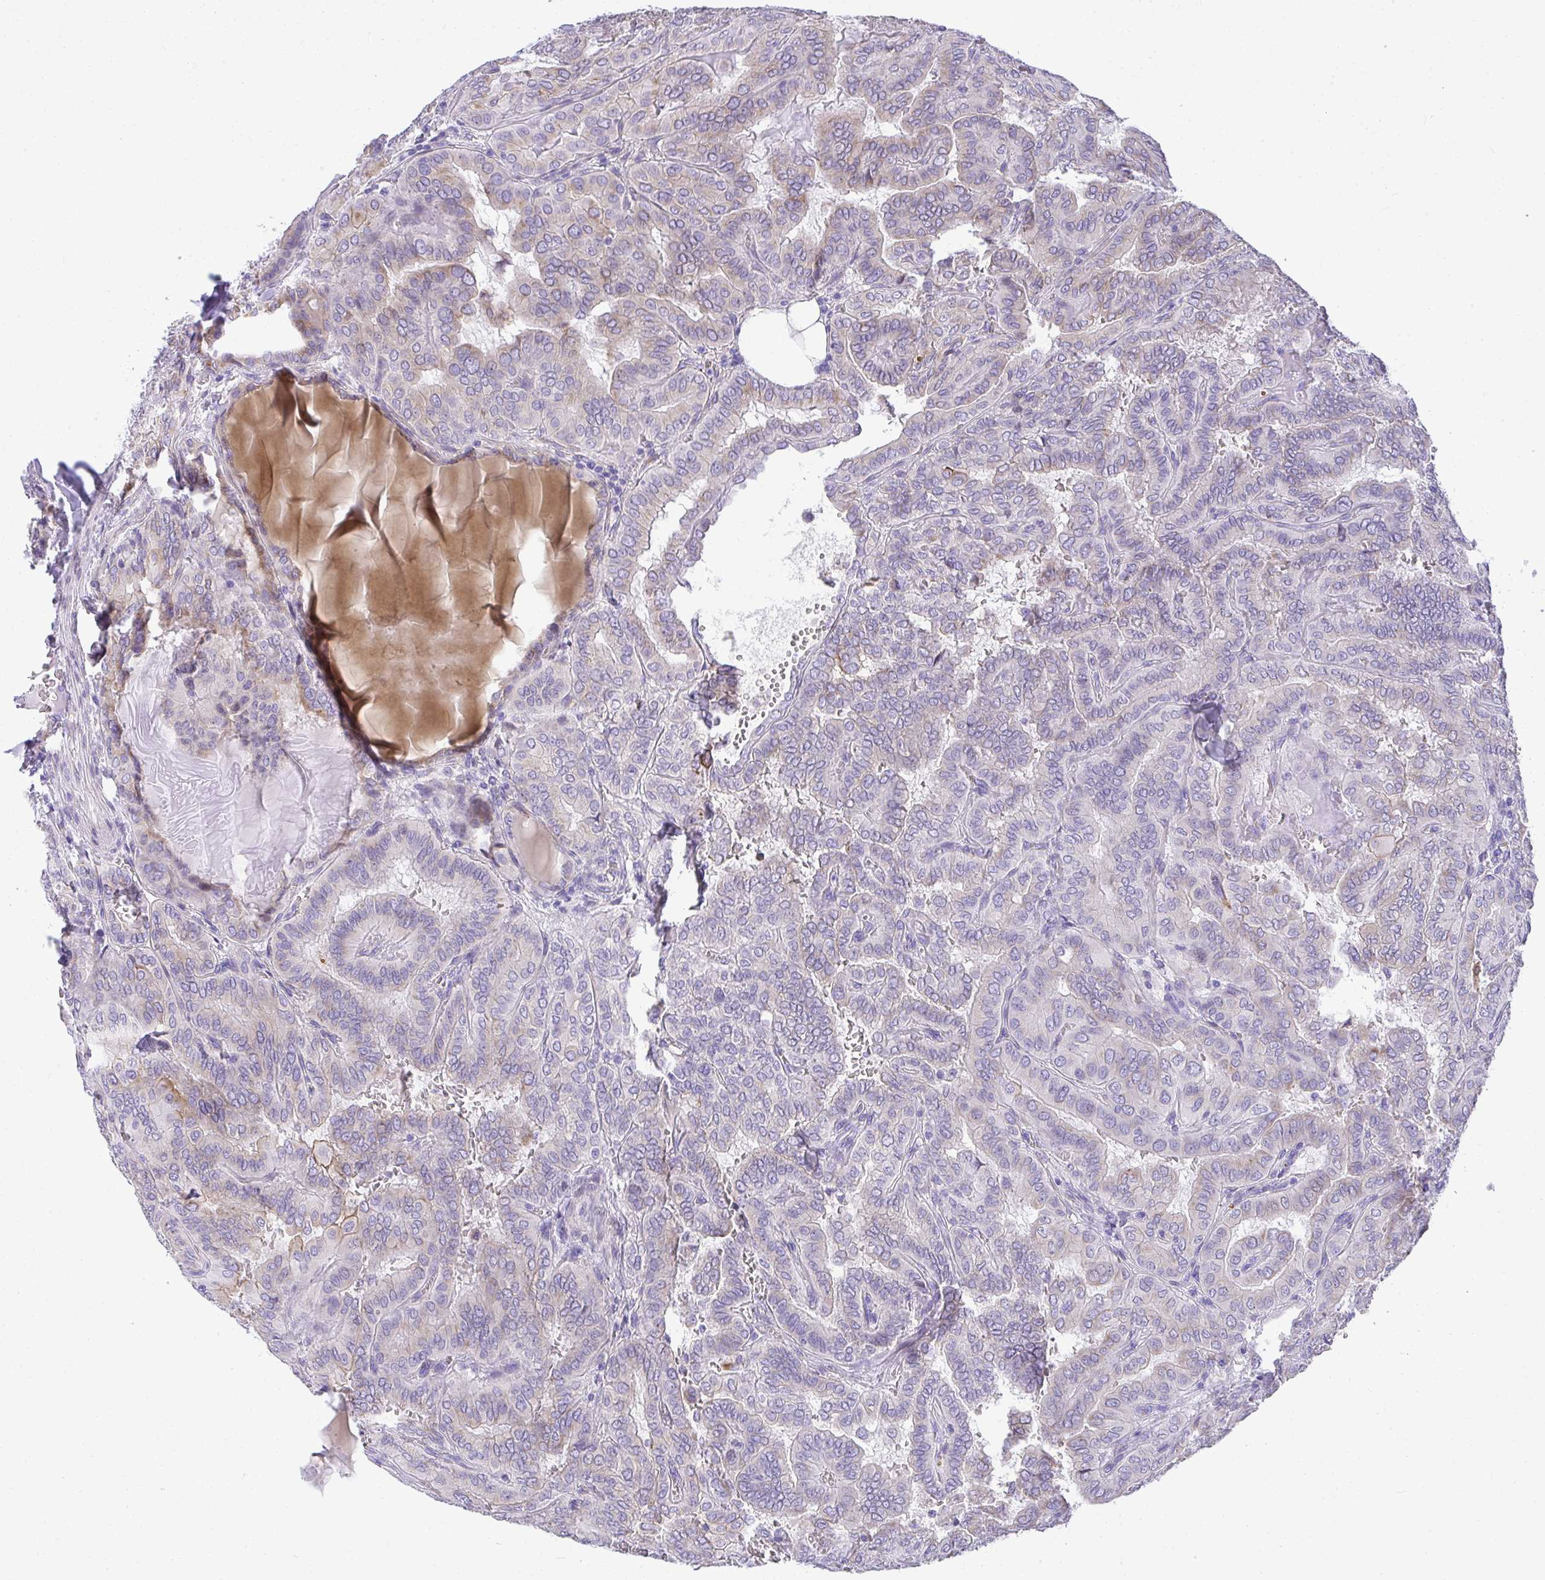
{"staining": {"intensity": "negative", "quantity": "none", "location": "none"}, "tissue": "thyroid cancer", "cell_type": "Tumor cells", "image_type": "cancer", "snomed": [{"axis": "morphology", "description": "Papillary adenocarcinoma, NOS"}, {"axis": "topography", "description": "Thyroid gland"}], "caption": "The photomicrograph displays no significant positivity in tumor cells of thyroid cancer (papillary adenocarcinoma).", "gene": "ADRA2C", "patient": {"sex": "female", "age": 46}}